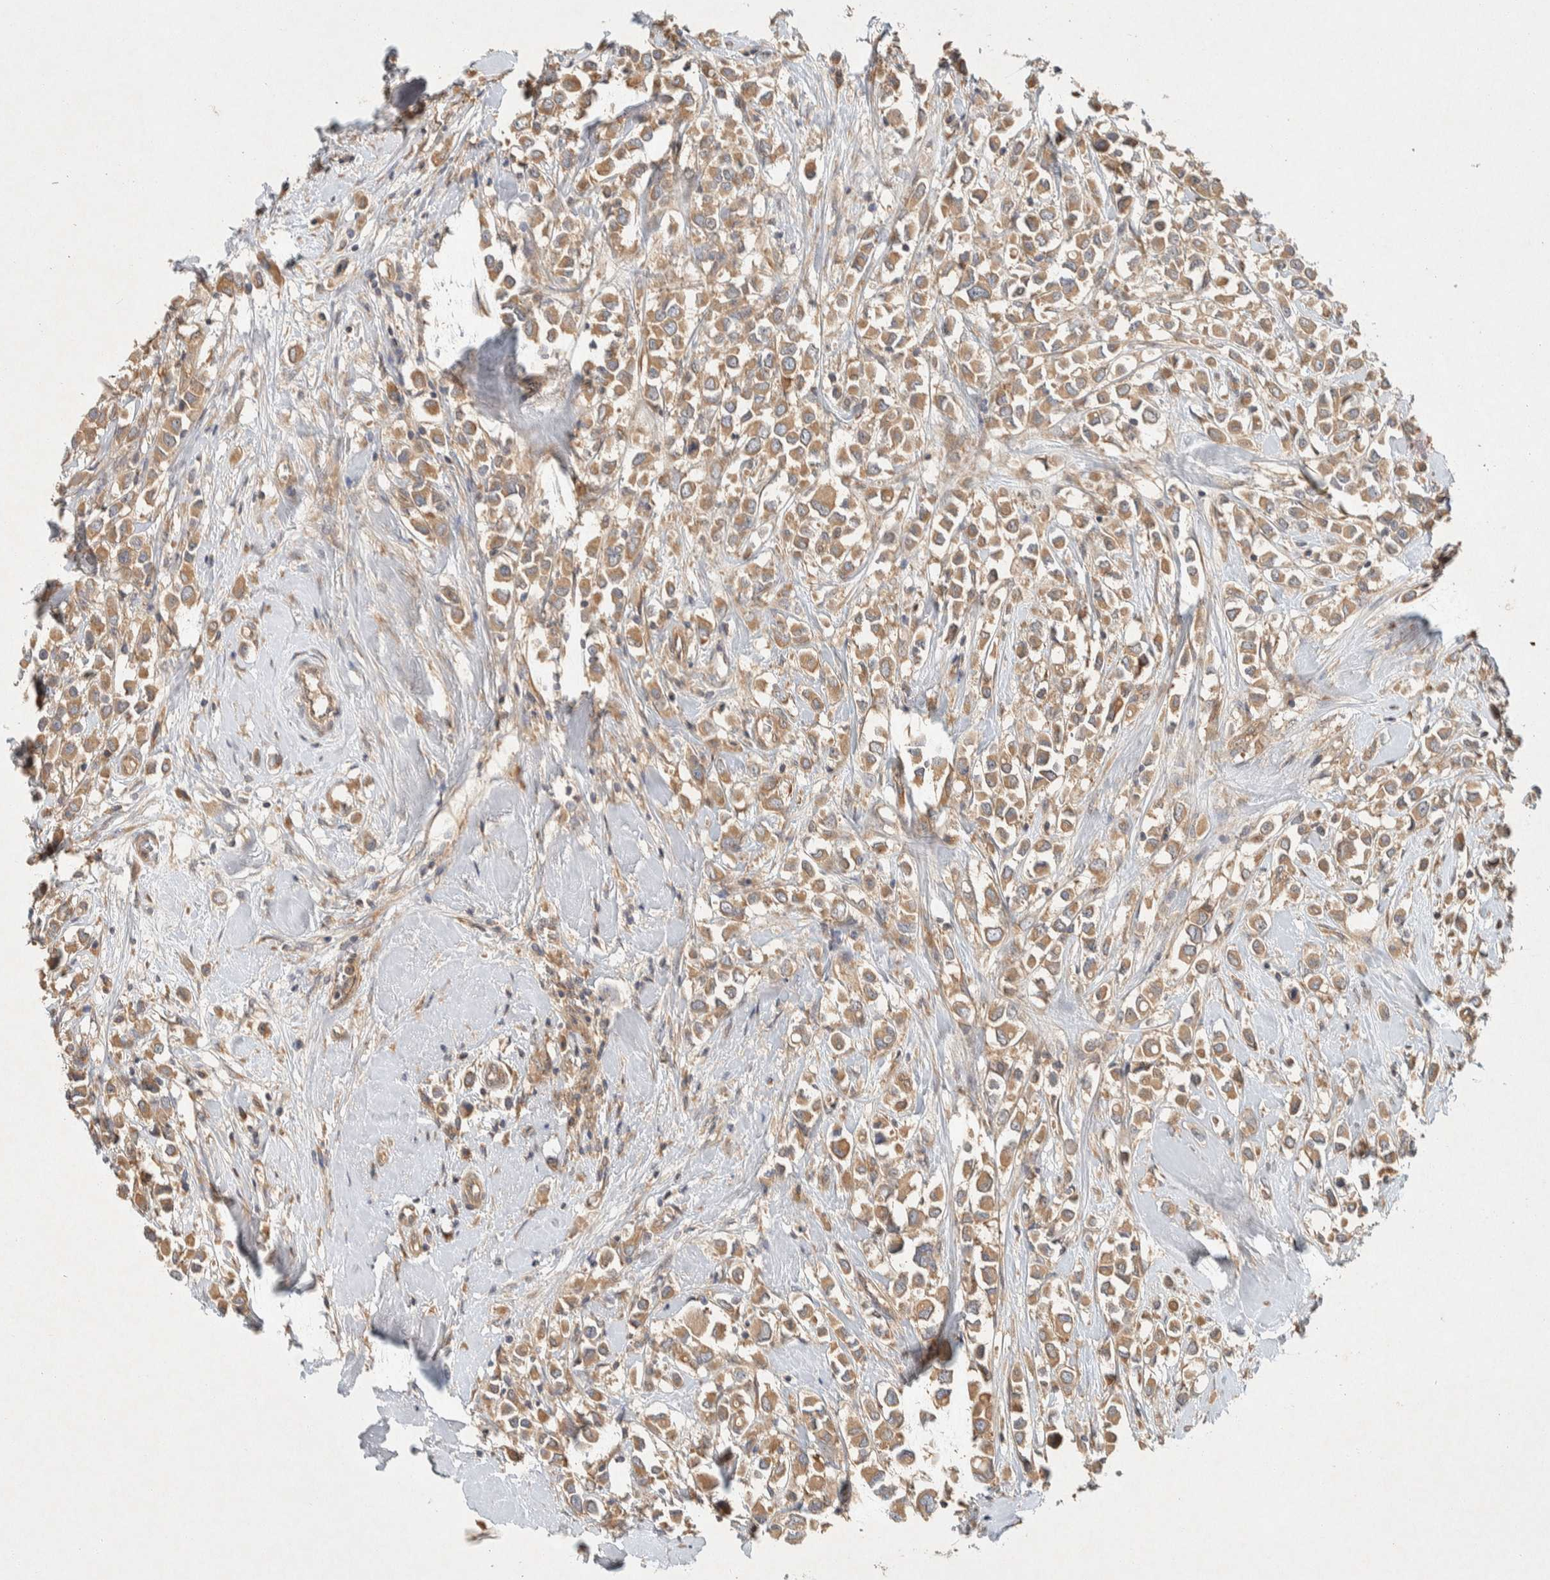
{"staining": {"intensity": "moderate", "quantity": ">75%", "location": "cytoplasmic/membranous"}, "tissue": "breast cancer", "cell_type": "Tumor cells", "image_type": "cancer", "snomed": [{"axis": "morphology", "description": "Duct carcinoma"}, {"axis": "topography", "description": "Breast"}], "caption": "The micrograph displays immunohistochemical staining of infiltrating ductal carcinoma (breast). There is moderate cytoplasmic/membranous expression is appreciated in about >75% of tumor cells.", "gene": "PXK", "patient": {"sex": "female", "age": 61}}